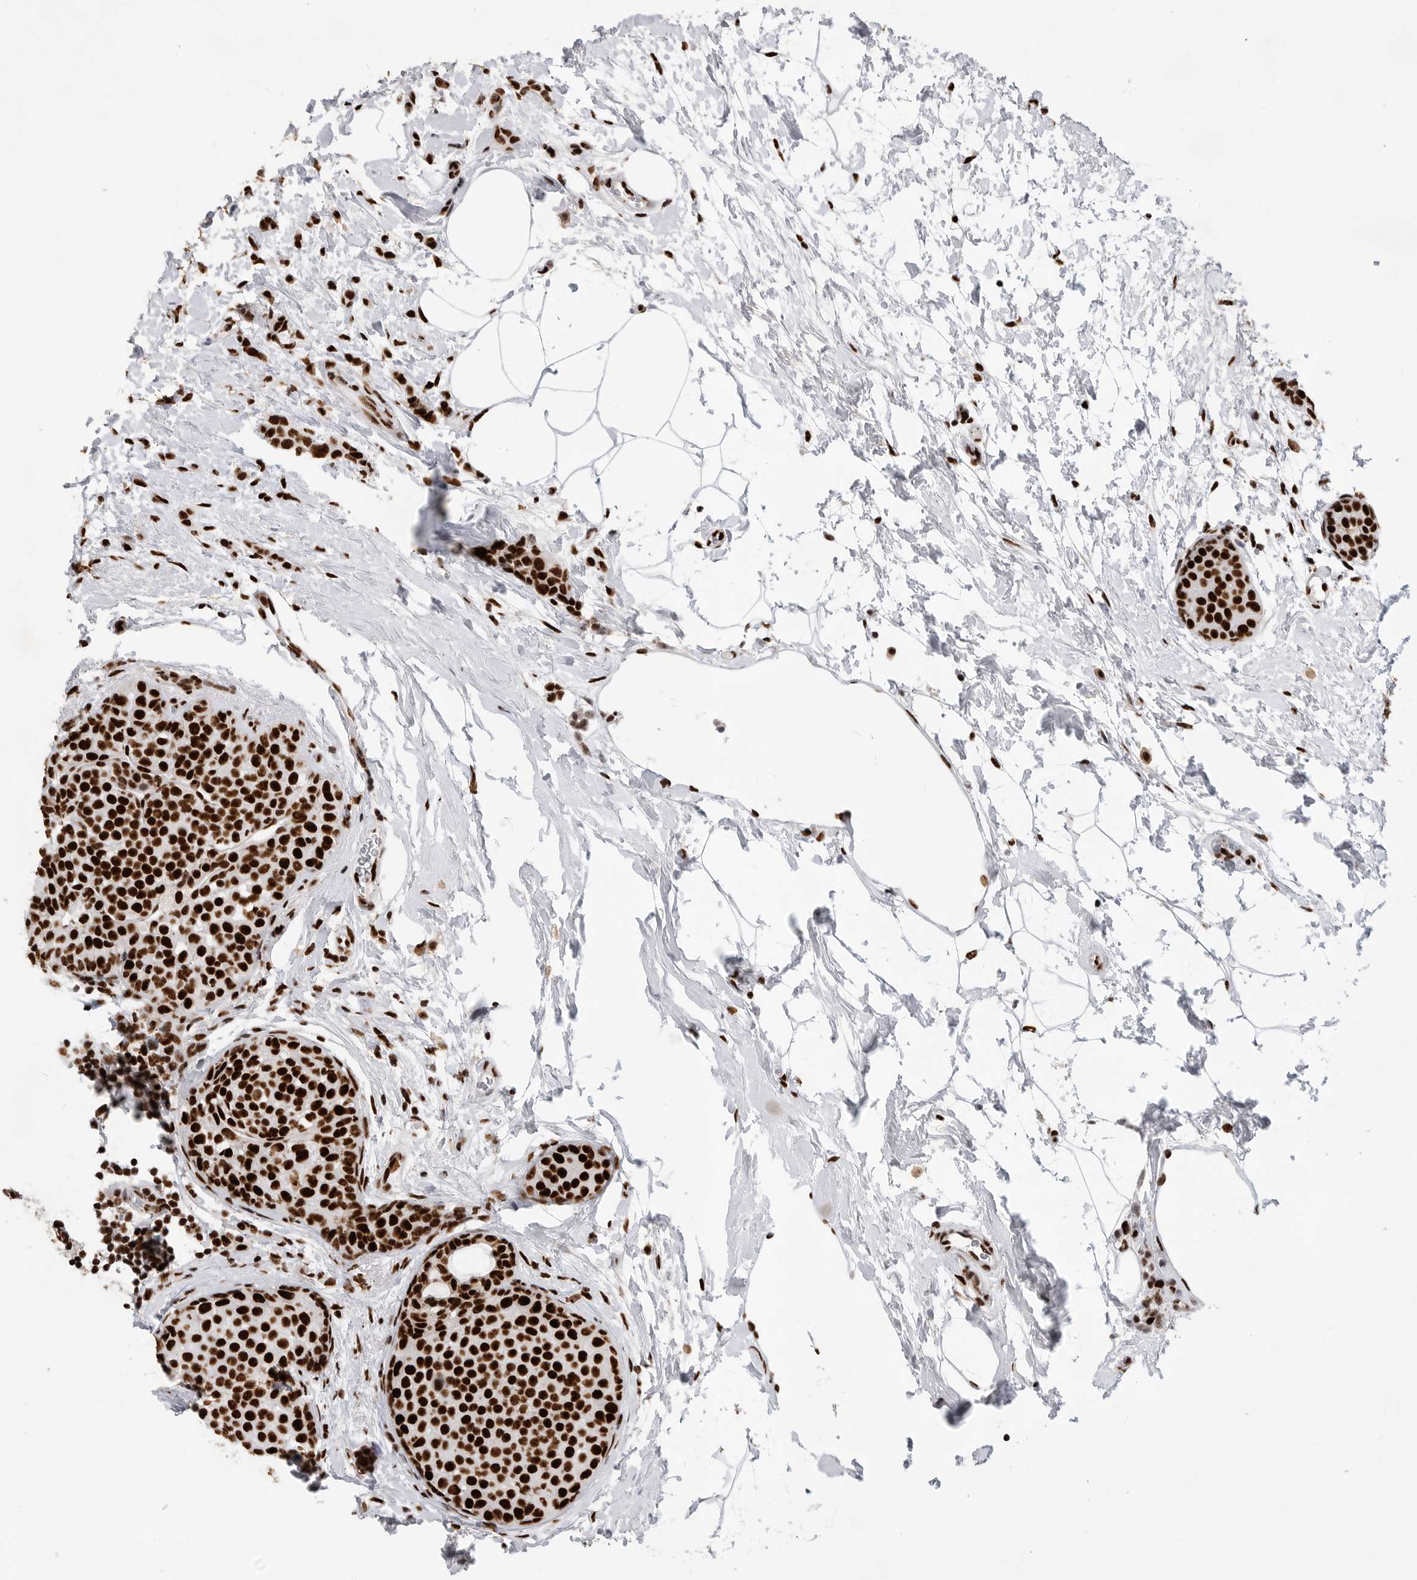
{"staining": {"intensity": "strong", "quantity": ">75%", "location": "nuclear"}, "tissue": "breast cancer", "cell_type": "Tumor cells", "image_type": "cancer", "snomed": [{"axis": "morphology", "description": "Lobular carcinoma, in situ"}, {"axis": "morphology", "description": "Lobular carcinoma"}, {"axis": "topography", "description": "Breast"}], "caption": "Approximately >75% of tumor cells in breast lobular carcinoma in situ reveal strong nuclear protein staining as visualized by brown immunohistochemical staining.", "gene": "BCLAF1", "patient": {"sex": "female", "age": 41}}